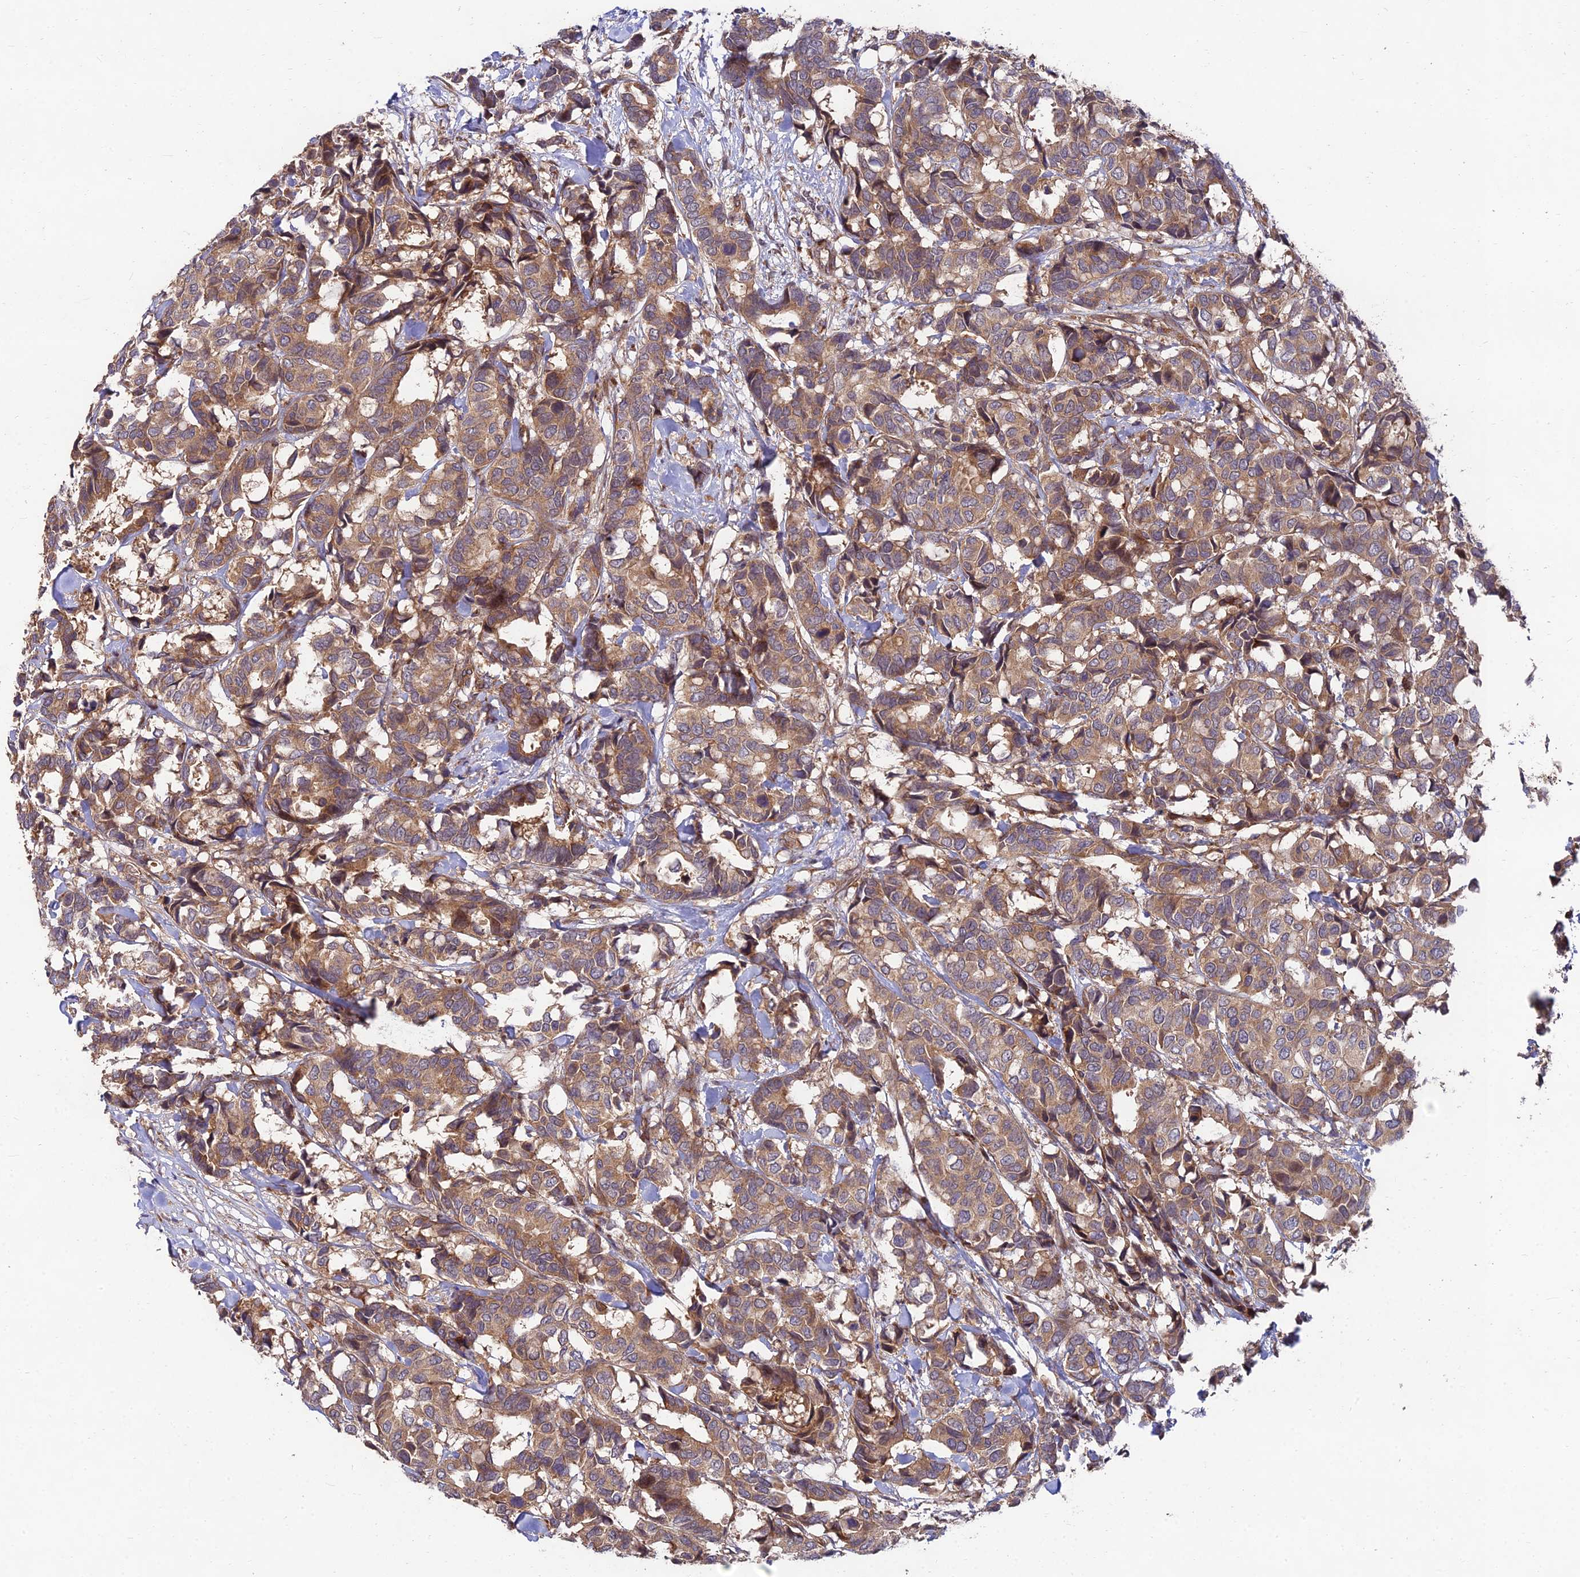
{"staining": {"intensity": "moderate", "quantity": ">75%", "location": "cytoplasmic/membranous"}, "tissue": "breast cancer", "cell_type": "Tumor cells", "image_type": "cancer", "snomed": [{"axis": "morphology", "description": "Normal tissue, NOS"}, {"axis": "morphology", "description": "Duct carcinoma"}, {"axis": "topography", "description": "Breast"}], "caption": "Immunohistochemistry image of breast cancer (invasive ductal carcinoma) stained for a protein (brown), which reveals medium levels of moderate cytoplasmic/membranous expression in approximately >75% of tumor cells.", "gene": "MKKS", "patient": {"sex": "female", "age": 87}}